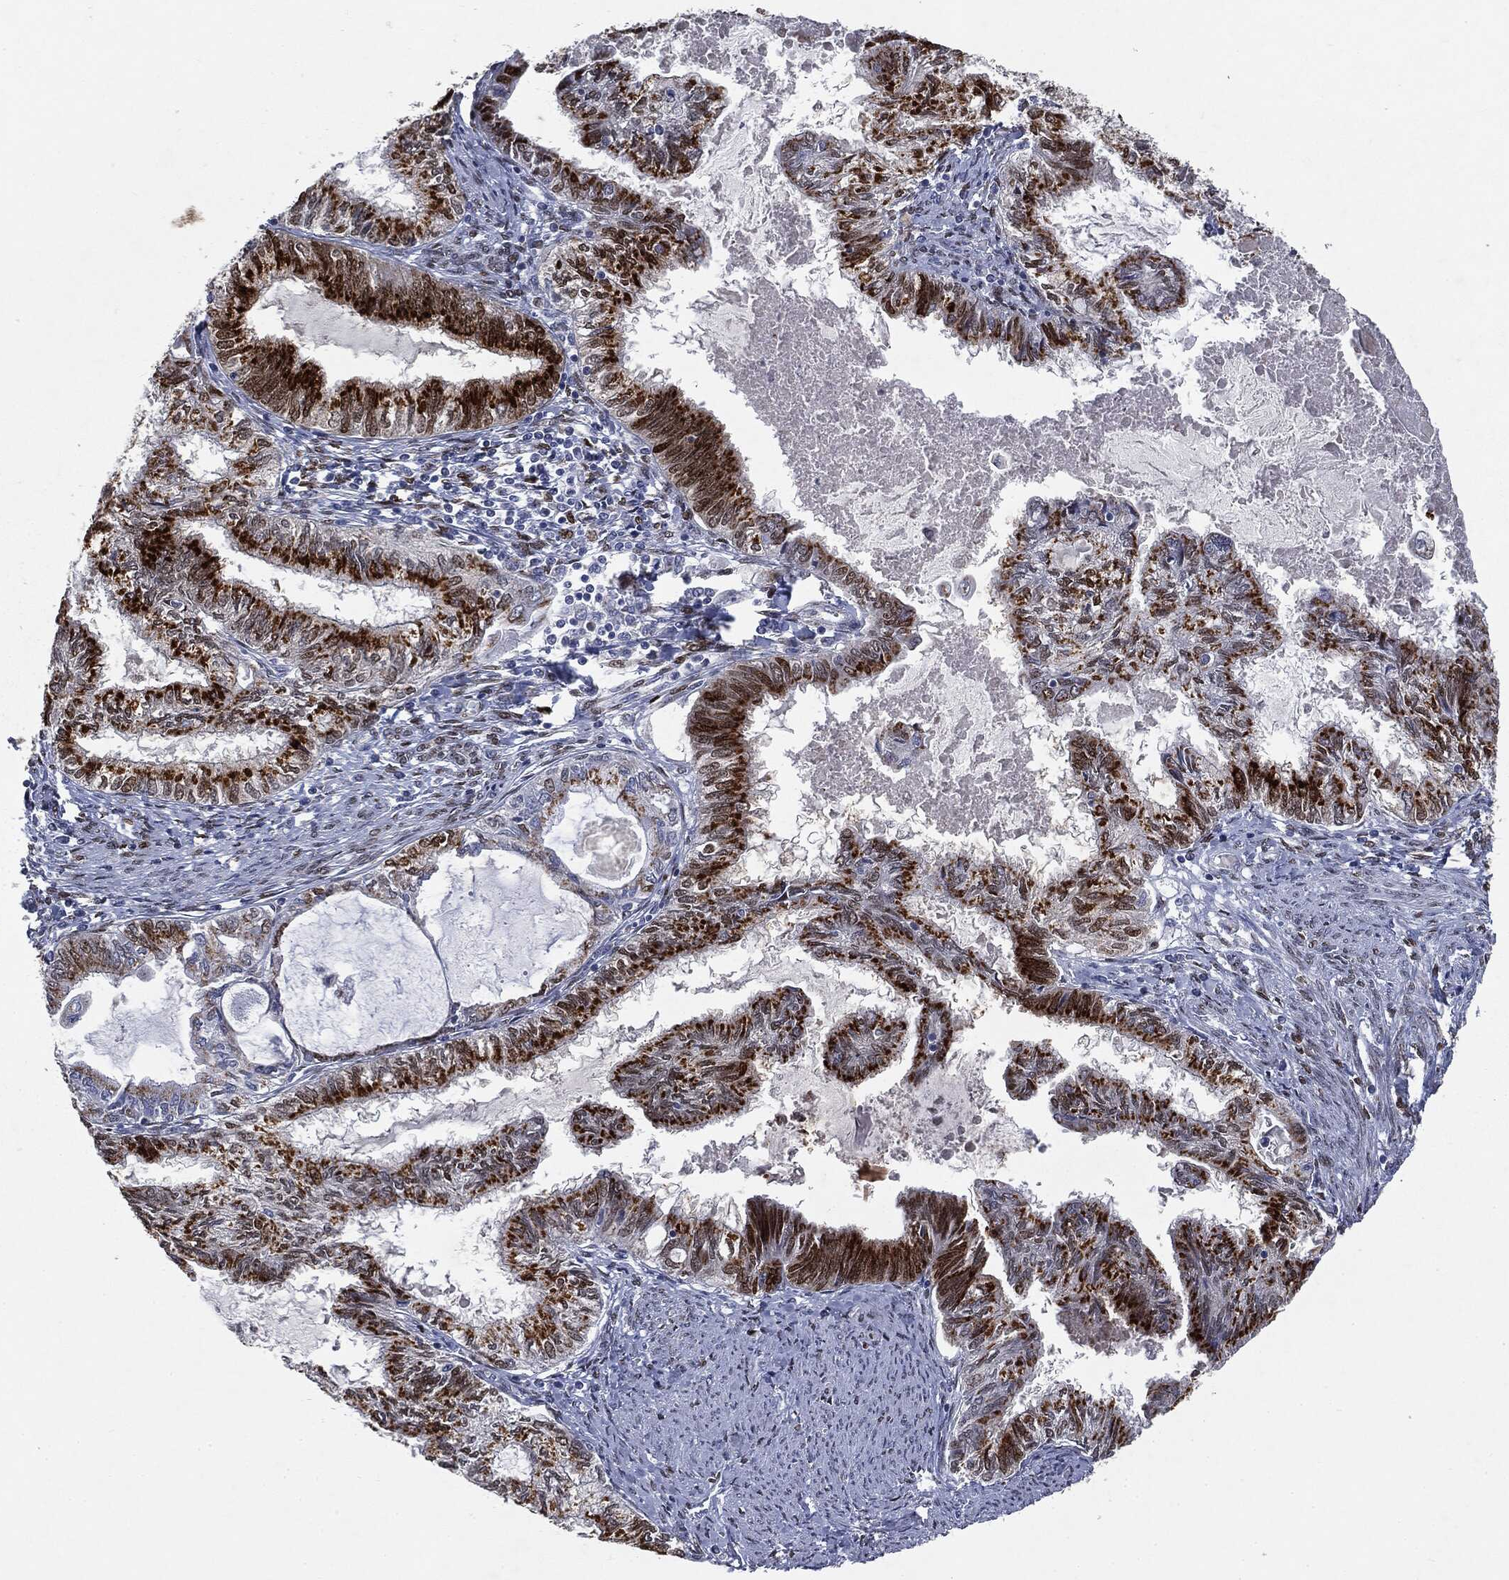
{"staining": {"intensity": "strong", "quantity": ">75%", "location": "cytoplasmic/membranous"}, "tissue": "endometrial cancer", "cell_type": "Tumor cells", "image_type": "cancer", "snomed": [{"axis": "morphology", "description": "Adenocarcinoma, NOS"}, {"axis": "topography", "description": "Endometrium"}], "caption": "This photomicrograph demonstrates immunohistochemistry (IHC) staining of endometrial cancer (adenocarcinoma), with high strong cytoplasmic/membranous staining in about >75% of tumor cells.", "gene": "CASD1", "patient": {"sex": "female", "age": 86}}